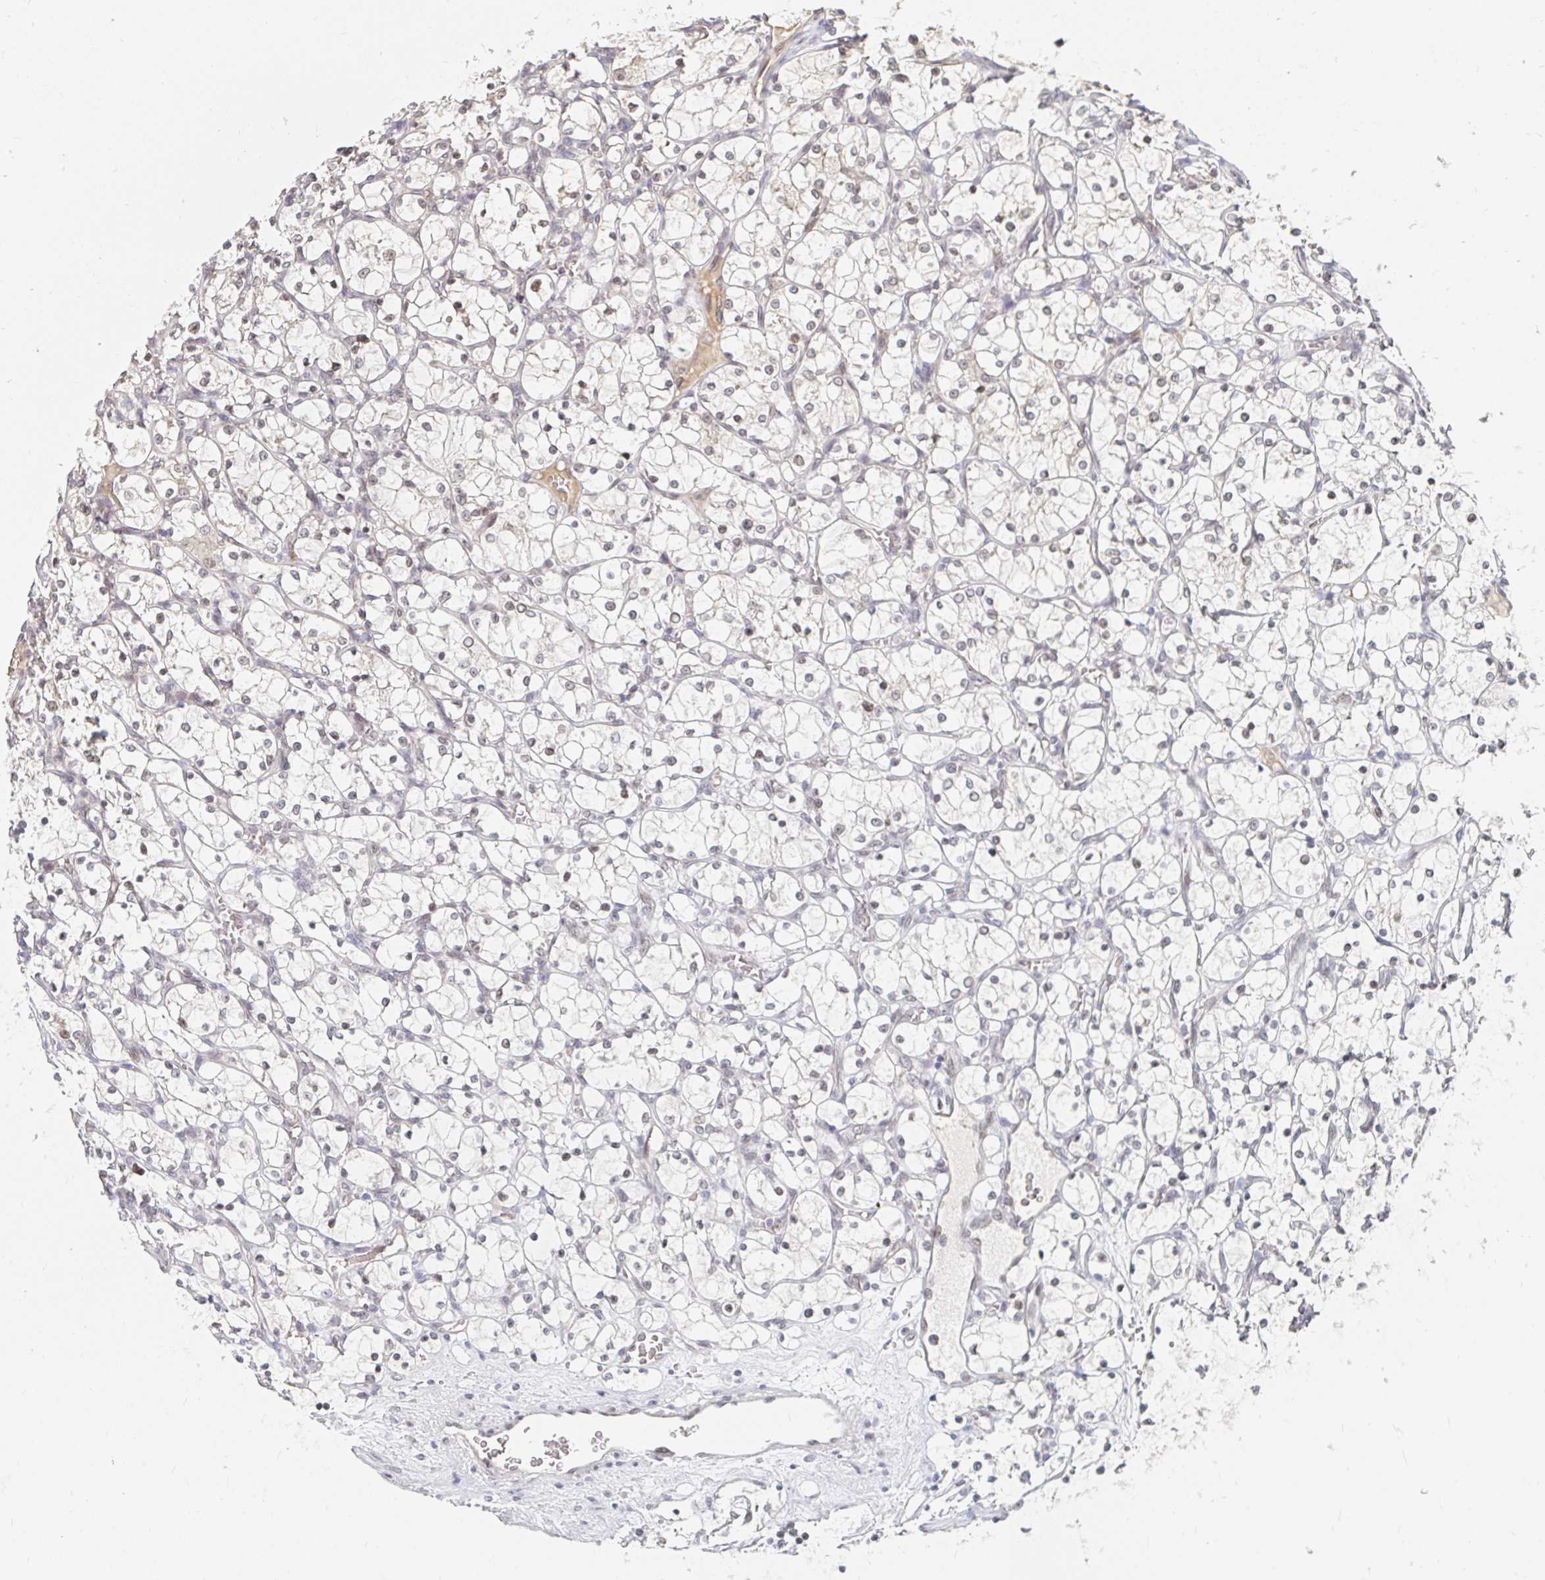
{"staining": {"intensity": "negative", "quantity": "none", "location": "none"}, "tissue": "renal cancer", "cell_type": "Tumor cells", "image_type": "cancer", "snomed": [{"axis": "morphology", "description": "Adenocarcinoma, NOS"}, {"axis": "topography", "description": "Kidney"}], "caption": "IHC photomicrograph of neoplastic tissue: human renal cancer (adenocarcinoma) stained with DAB (3,3'-diaminobenzidine) exhibits no significant protein expression in tumor cells.", "gene": "CHD2", "patient": {"sex": "female", "age": 69}}